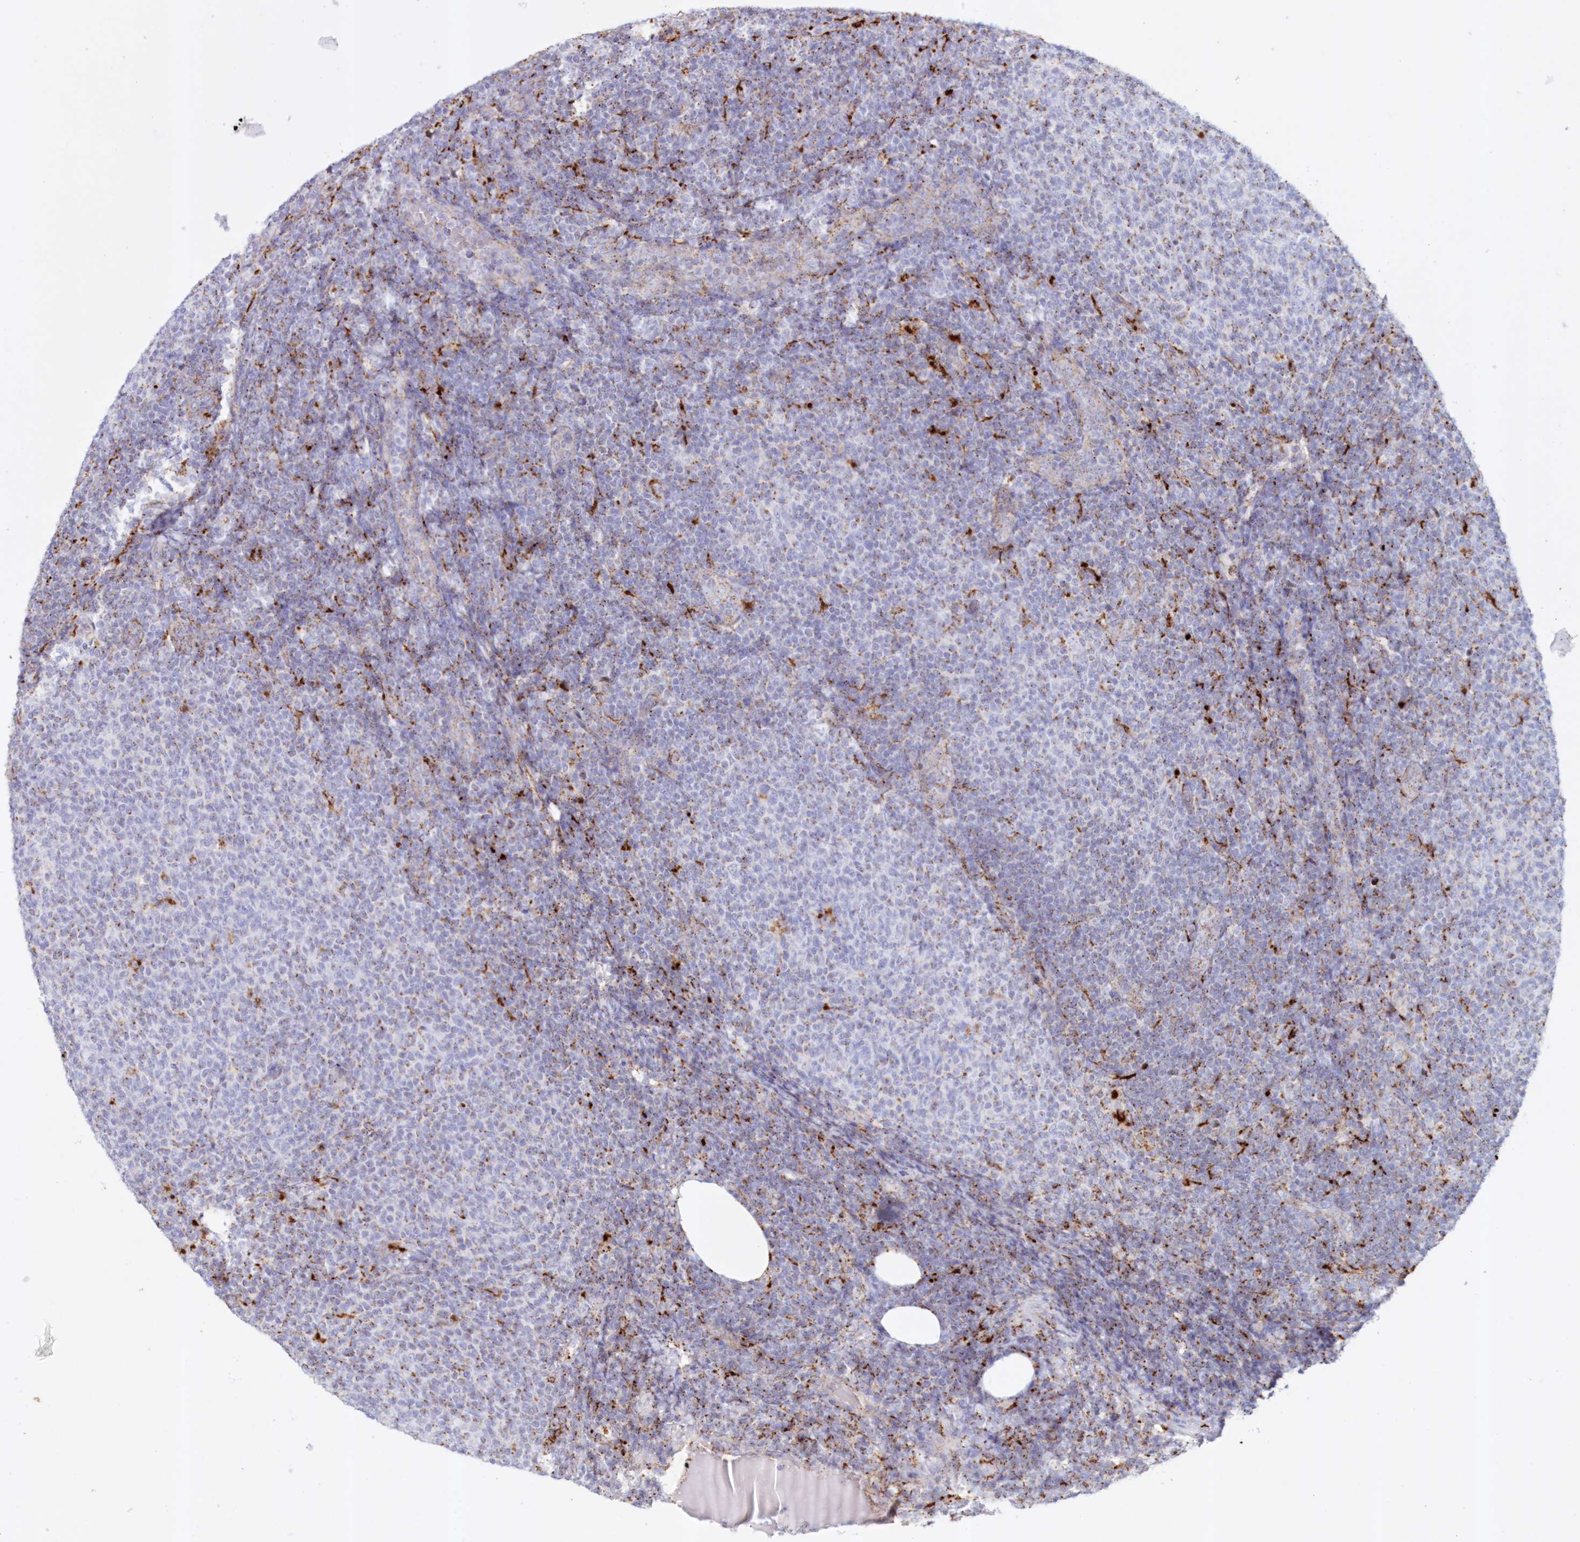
{"staining": {"intensity": "negative", "quantity": "none", "location": "none"}, "tissue": "lymphoma", "cell_type": "Tumor cells", "image_type": "cancer", "snomed": [{"axis": "morphology", "description": "Malignant lymphoma, non-Hodgkin's type, Low grade"}, {"axis": "topography", "description": "Lymph node"}], "caption": "There is no significant staining in tumor cells of lymphoma.", "gene": "TPP1", "patient": {"sex": "male", "age": 66}}